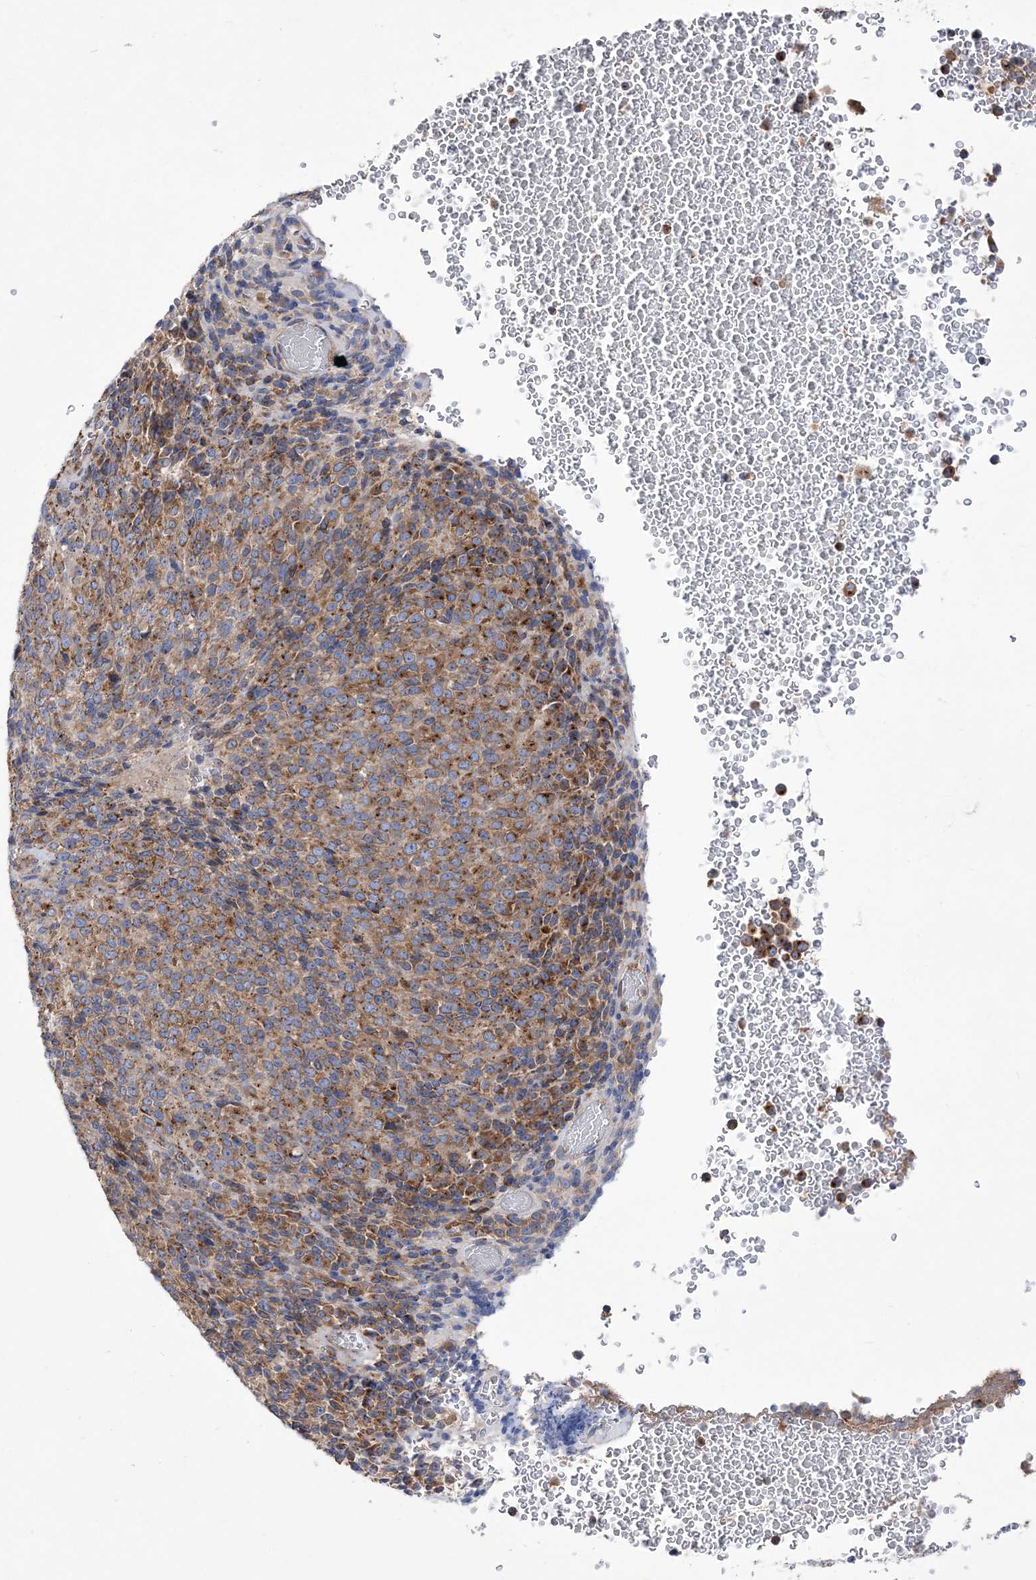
{"staining": {"intensity": "moderate", "quantity": ">75%", "location": "cytoplasmic/membranous"}, "tissue": "melanoma", "cell_type": "Tumor cells", "image_type": "cancer", "snomed": [{"axis": "morphology", "description": "Malignant melanoma, Metastatic site"}, {"axis": "topography", "description": "Brain"}], "caption": "DAB immunohistochemical staining of melanoma displays moderate cytoplasmic/membranous protein staining in approximately >75% of tumor cells. (Brightfield microscopy of DAB IHC at high magnification).", "gene": "COPB2", "patient": {"sex": "female", "age": 56}}